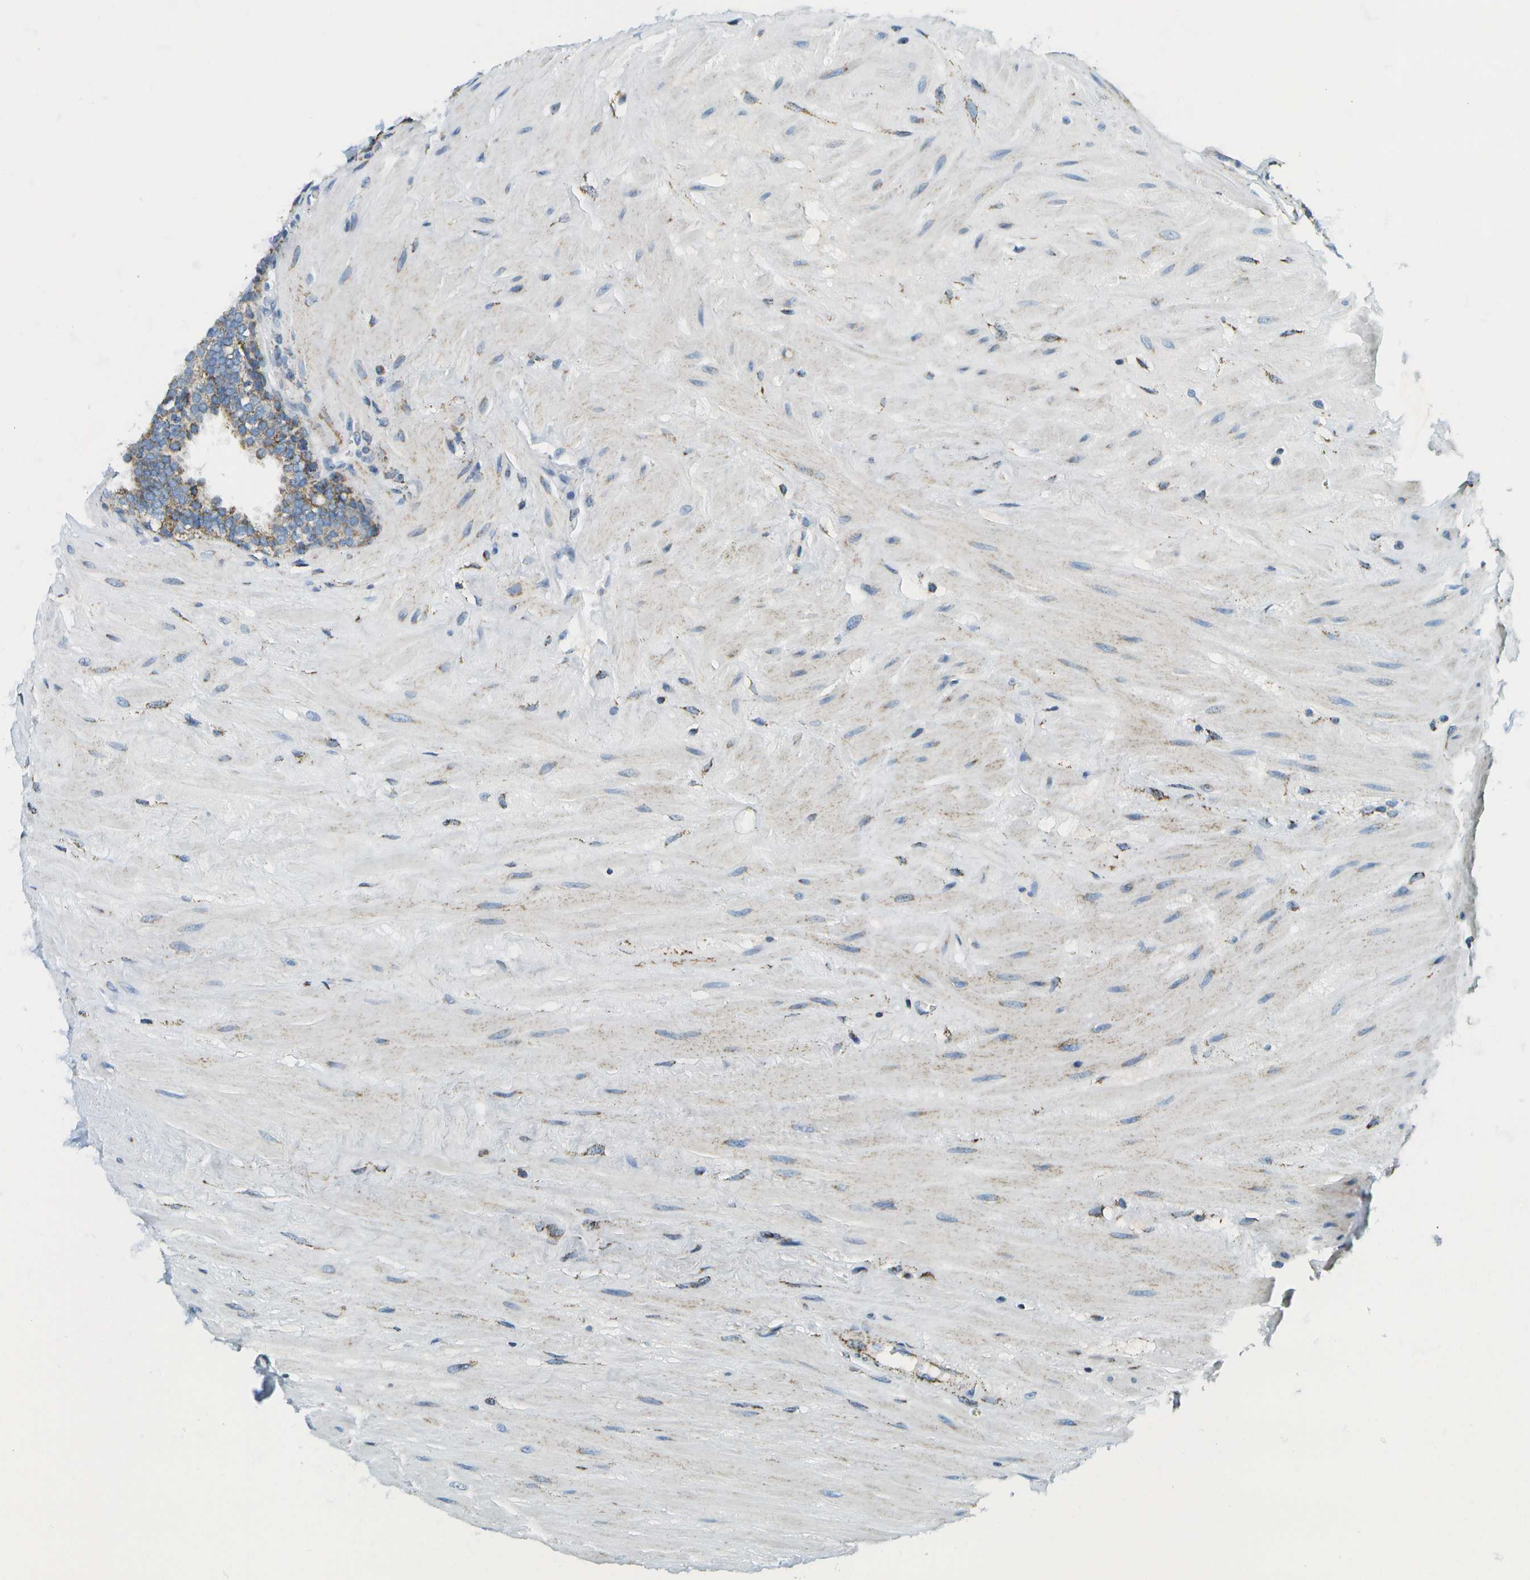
{"staining": {"intensity": "moderate", "quantity": "<25%", "location": "cytoplasmic/membranous"}, "tissue": "prostate cancer", "cell_type": "Tumor cells", "image_type": "cancer", "snomed": [{"axis": "morphology", "description": "Adenocarcinoma, Low grade"}, {"axis": "topography", "description": "Prostate"}], "caption": "The image reveals staining of prostate cancer, revealing moderate cytoplasmic/membranous protein positivity (brown color) within tumor cells.", "gene": "HLCS", "patient": {"sex": "male", "age": 57}}